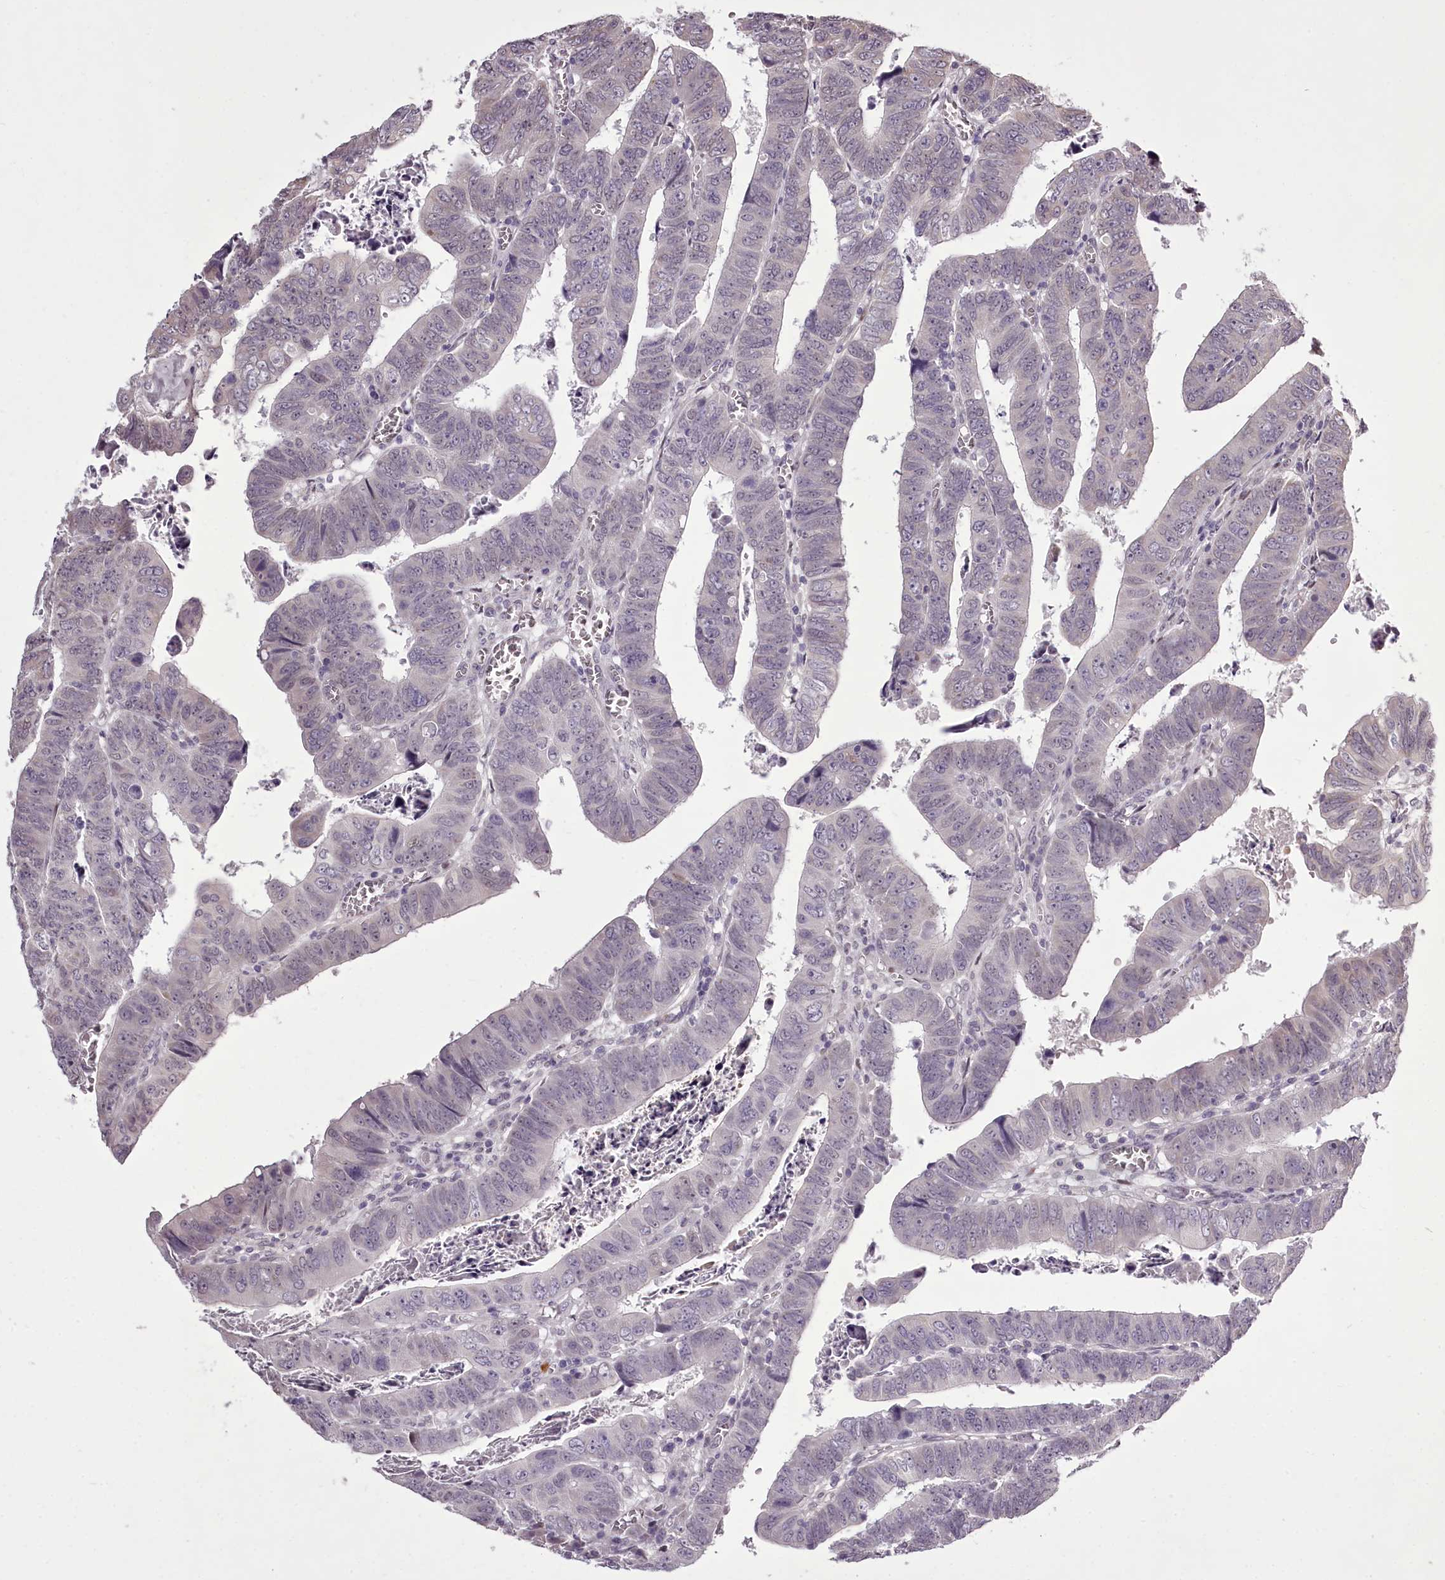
{"staining": {"intensity": "negative", "quantity": "none", "location": "none"}, "tissue": "colorectal cancer", "cell_type": "Tumor cells", "image_type": "cancer", "snomed": [{"axis": "morphology", "description": "Normal tissue, NOS"}, {"axis": "morphology", "description": "Adenocarcinoma, NOS"}, {"axis": "topography", "description": "Rectum"}], "caption": "Immunohistochemistry (IHC) of human colorectal adenocarcinoma exhibits no staining in tumor cells.", "gene": "C1orf56", "patient": {"sex": "female", "age": 65}}